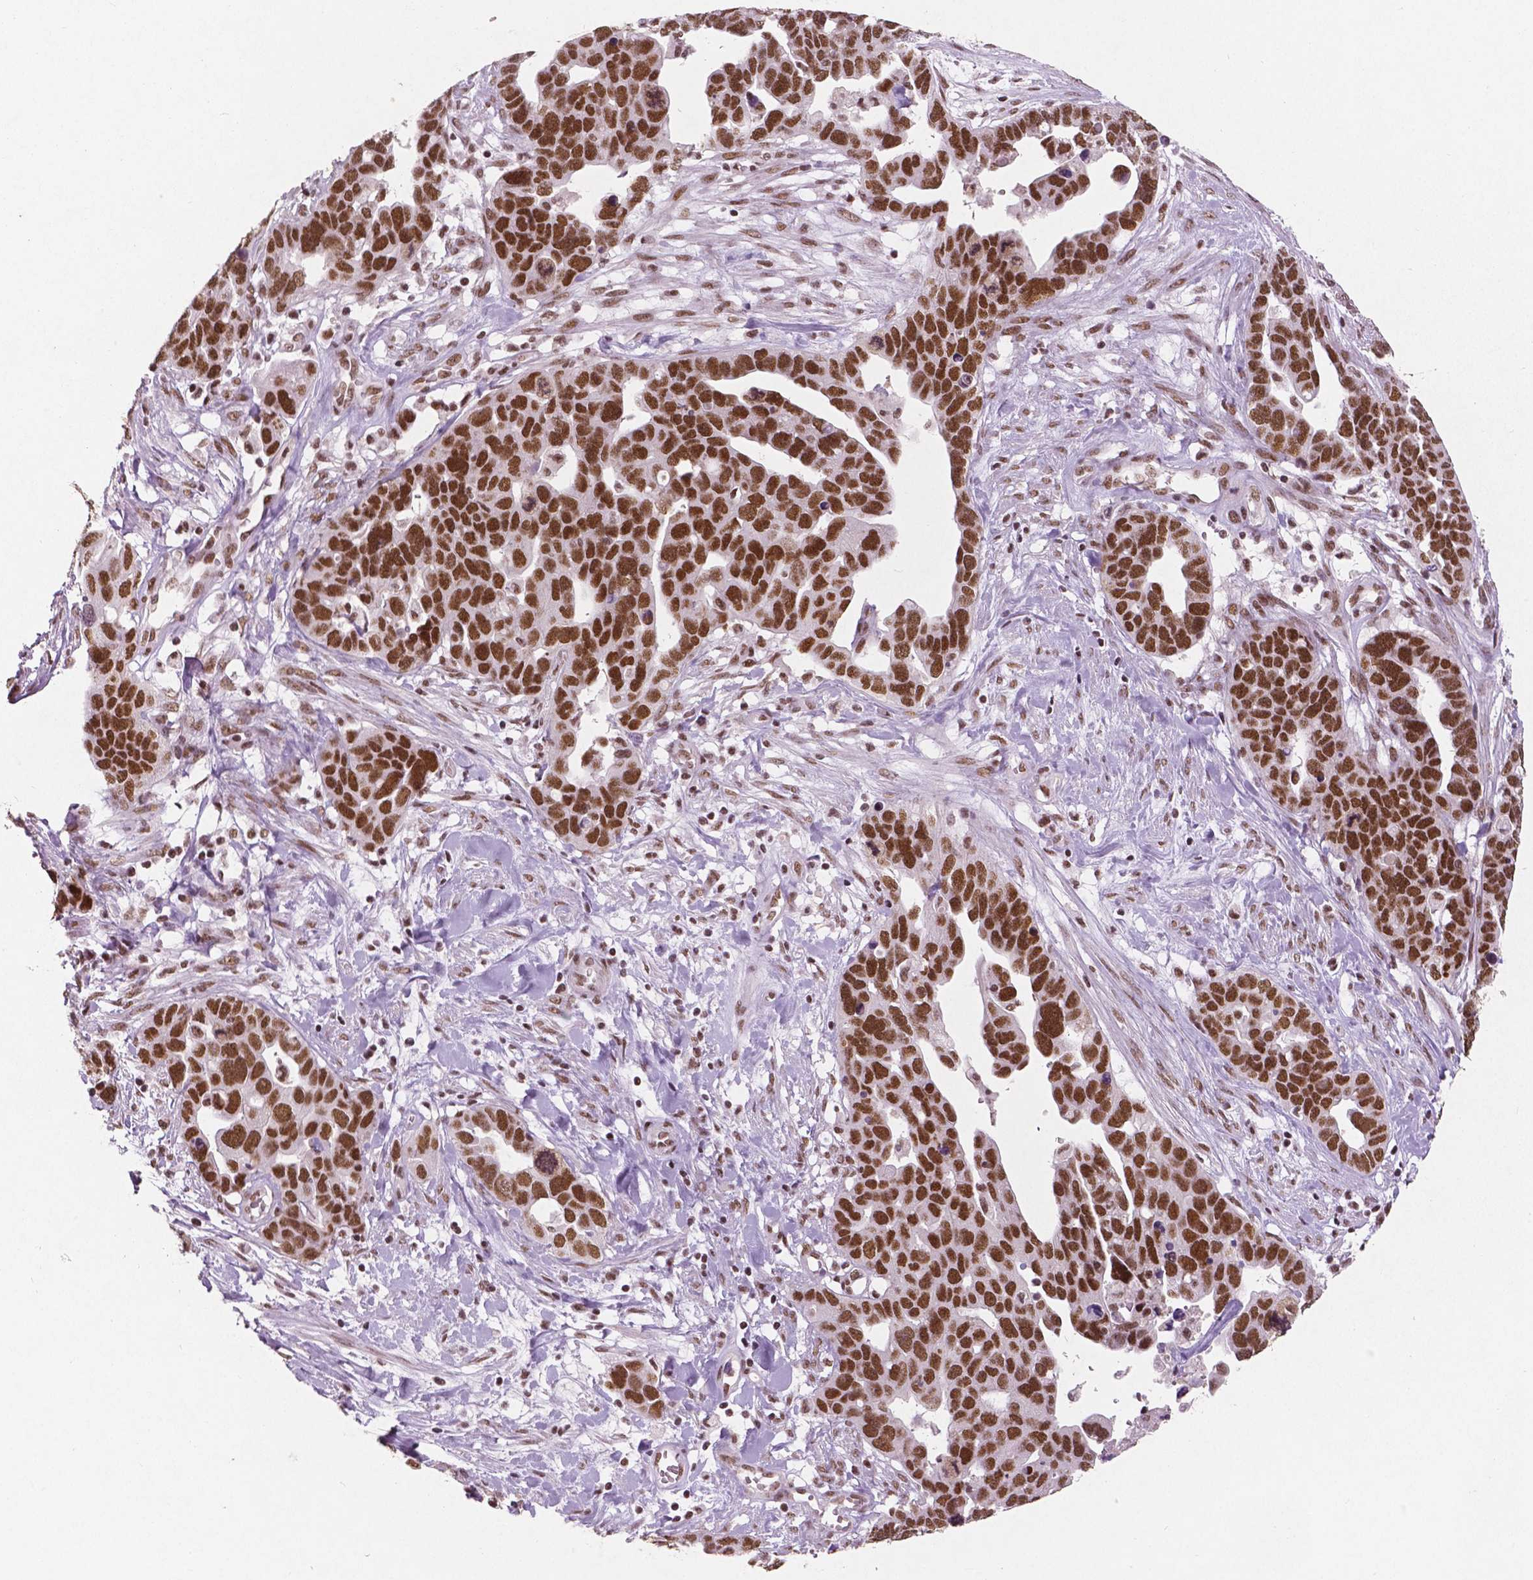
{"staining": {"intensity": "strong", "quantity": ">75%", "location": "nuclear"}, "tissue": "ovarian cancer", "cell_type": "Tumor cells", "image_type": "cancer", "snomed": [{"axis": "morphology", "description": "Cystadenocarcinoma, serous, NOS"}, {"axis": "topography", "description": "Ovary"}], "caption": "Immunohistochemical staining of ovarian cancer demonstrates high levels of strong nuclear expression in about >75% of tumor cells. (Brightfield microscopy of DAB IHC at high magnification).", "gene": "BRD4", "patient": {"sex": "female", "age": 54}}